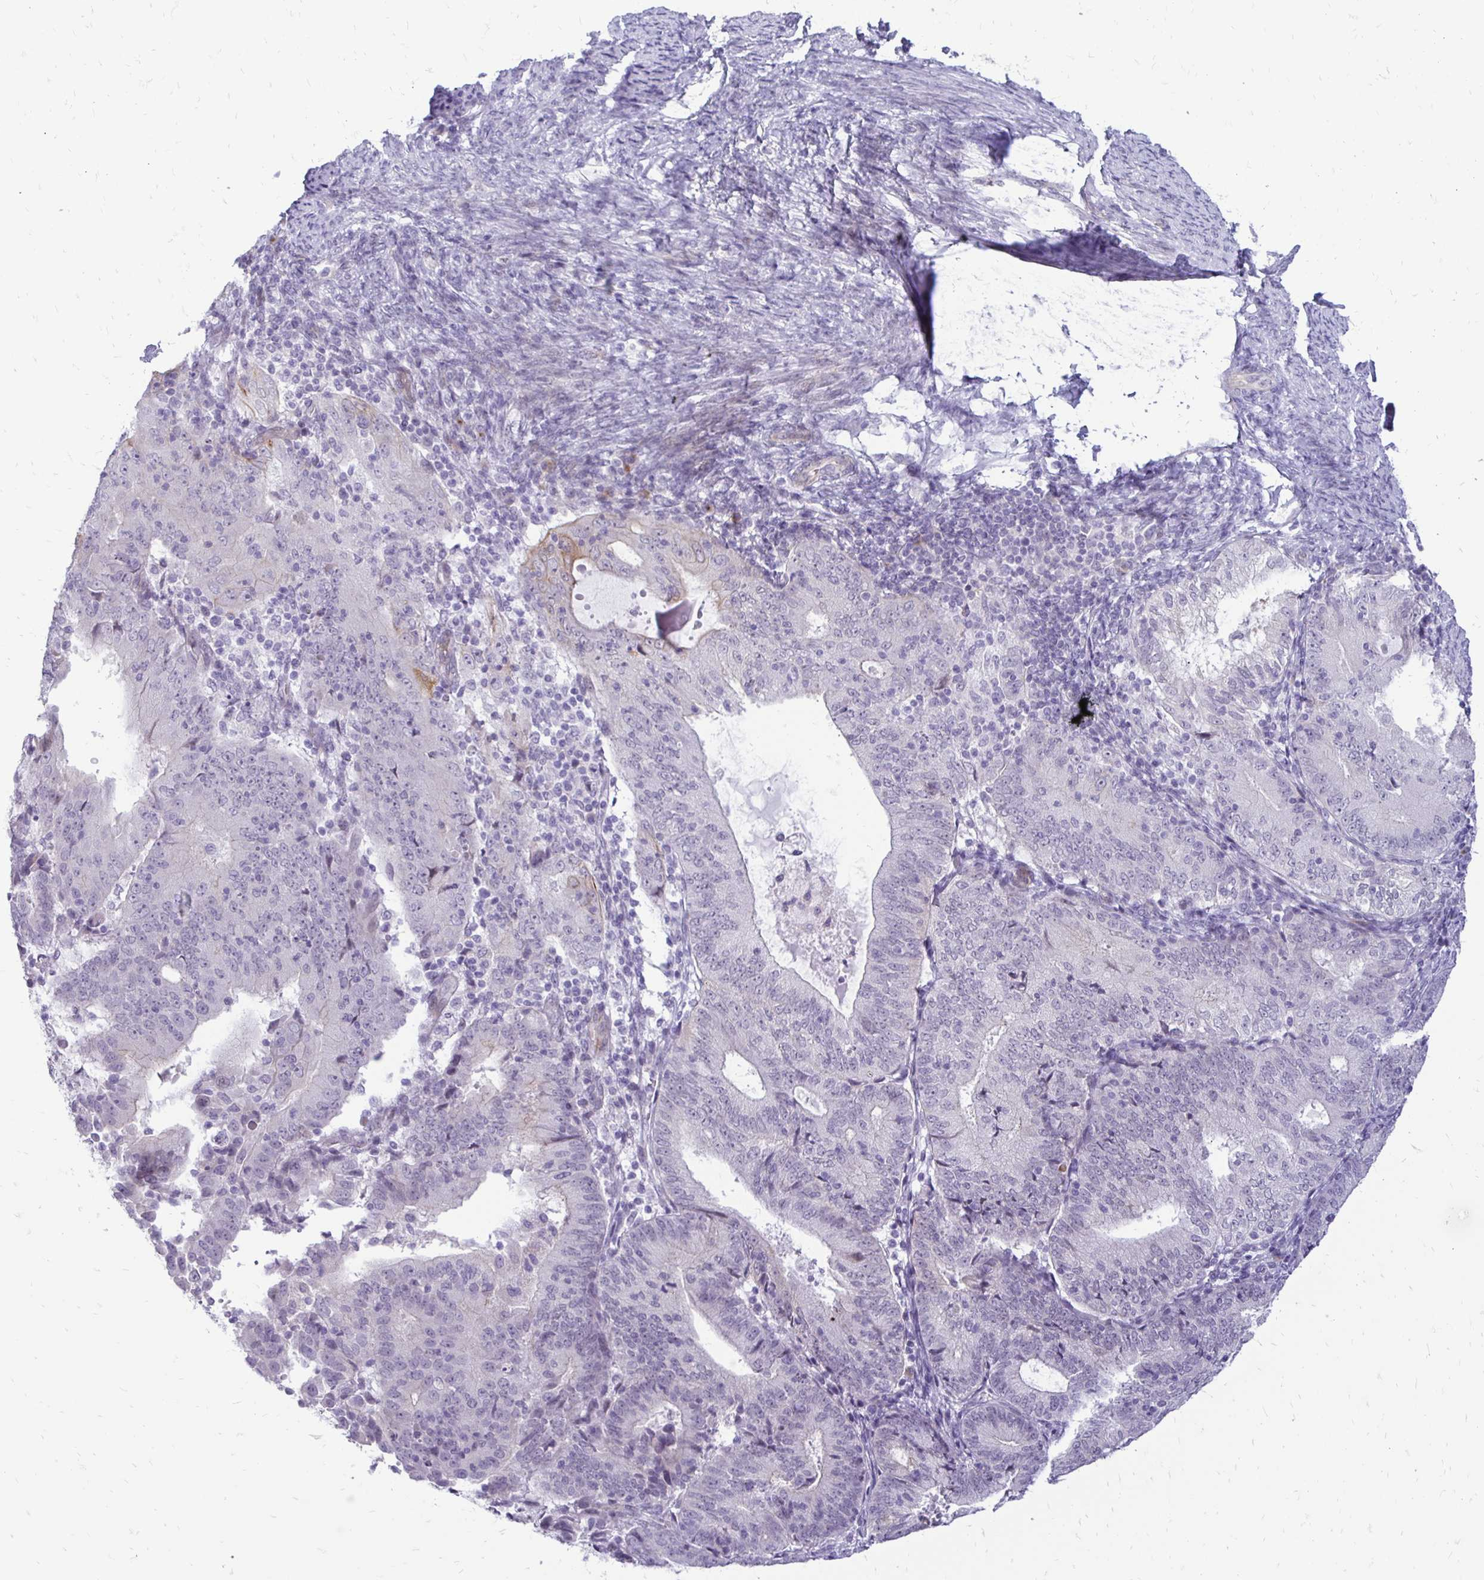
{"staining": {"intensity": "negative", "quantity": "none", "location": "none"}, "tissue": "endometrial cancer", "cell_type": "Tumor cells", "image_type": "cancer", "snomed": [{"axis": "morphology", "description": "Adenocarcinoma, NOS"}, {"axis": "topography", "description": "Endometrium"}], "caption": "The micrograph reveals no staining of tumor cells in endometrial cancer (adenocarcinoma).", "gene": "EPYC", "patient": {"sex": "female", "age": 70}}